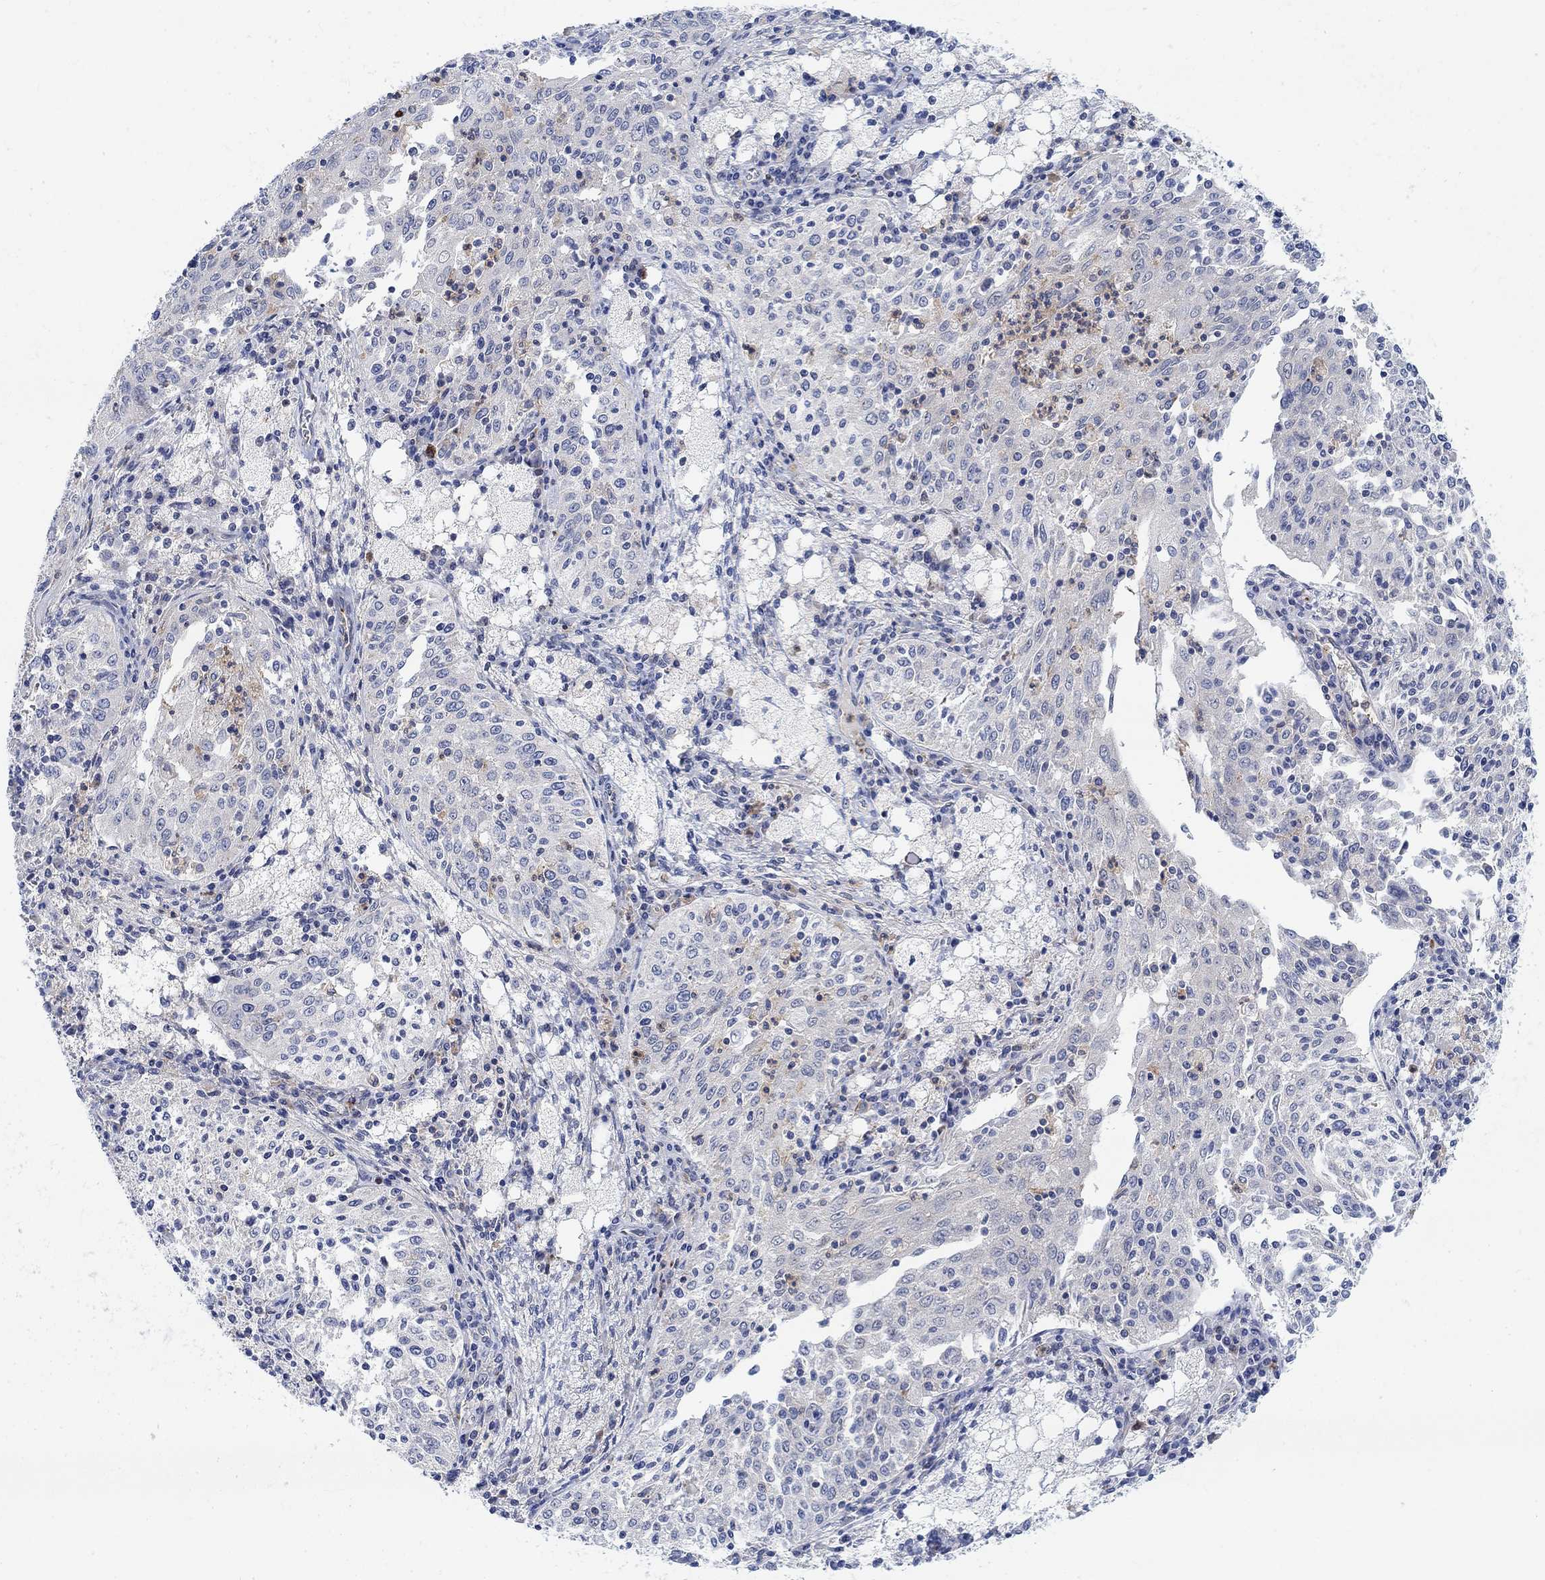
{"staining": {"intensity": "weak", "quantity": "<25%", "location": "cytoplasmic/membranous"}, "tissue": "cervical cancer", "cell_type": "Tumor cells", "image_type": "cancer", "snomed": [{"axis": "morphology", "description": "Squamous cell carcinoma, NOS"}, {"axis": "topography", "description": "Cervix"}], "caption": "This is a histopathology image of IHC staining of cervical squamous cell carcinoma, which shows no expression in tumor cells.", "gene": "PMFBP1", "patient": {"sex": "female", "age": 41}}